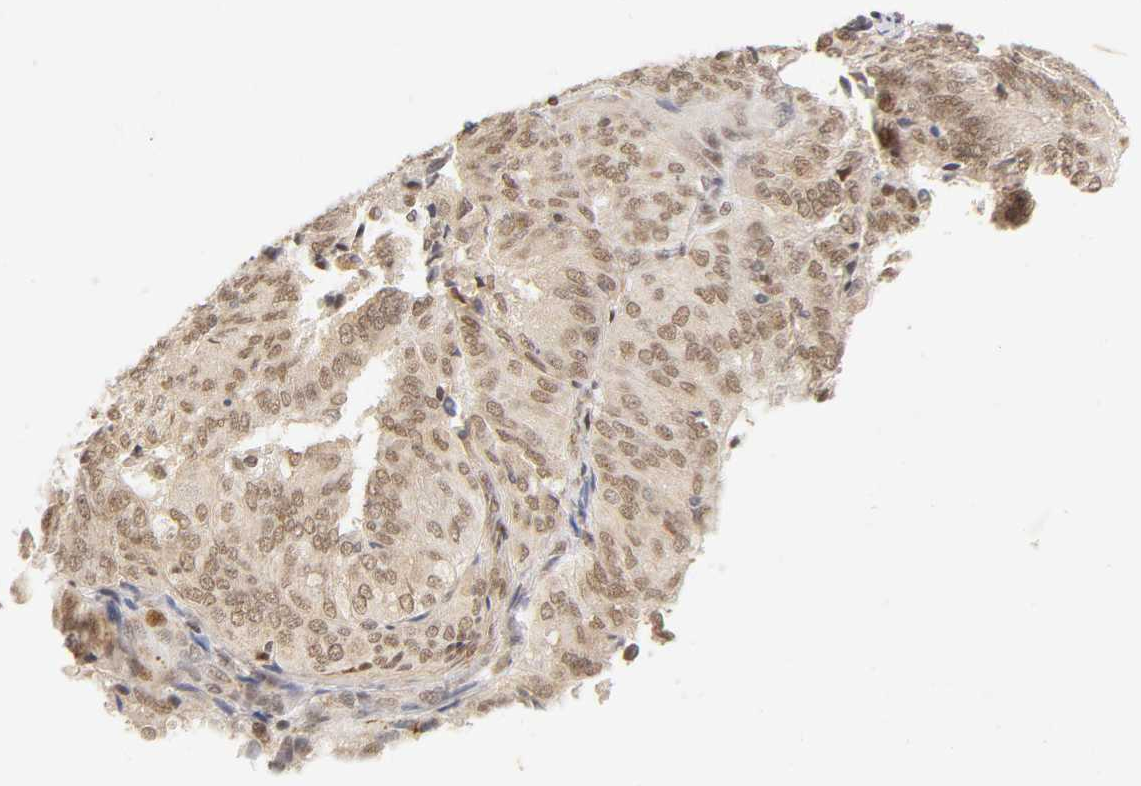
{"staining": {"intensity": "moderate", "quantity": "25%-75%", "location": "cytoplasmic/membranous,nuclear"}, "tissue": "endometrial cancer", "cell_type": "Tumor cells", "image_type": "cancer", "snomed": [{"axis": "morphology", "description": "Adenocarcinoma, NOS"}, {"axis": "topography", "description": "Uterus"}], "caption": "Moderate cytoplasmic/membranous and nuclear staining for a protein is seen in approximately 25%-75% of tumor cells of endometrial cancer using immunohistochemistry.", "gene": "TAF10", "patient": {"sex": "female", "age": 60}}